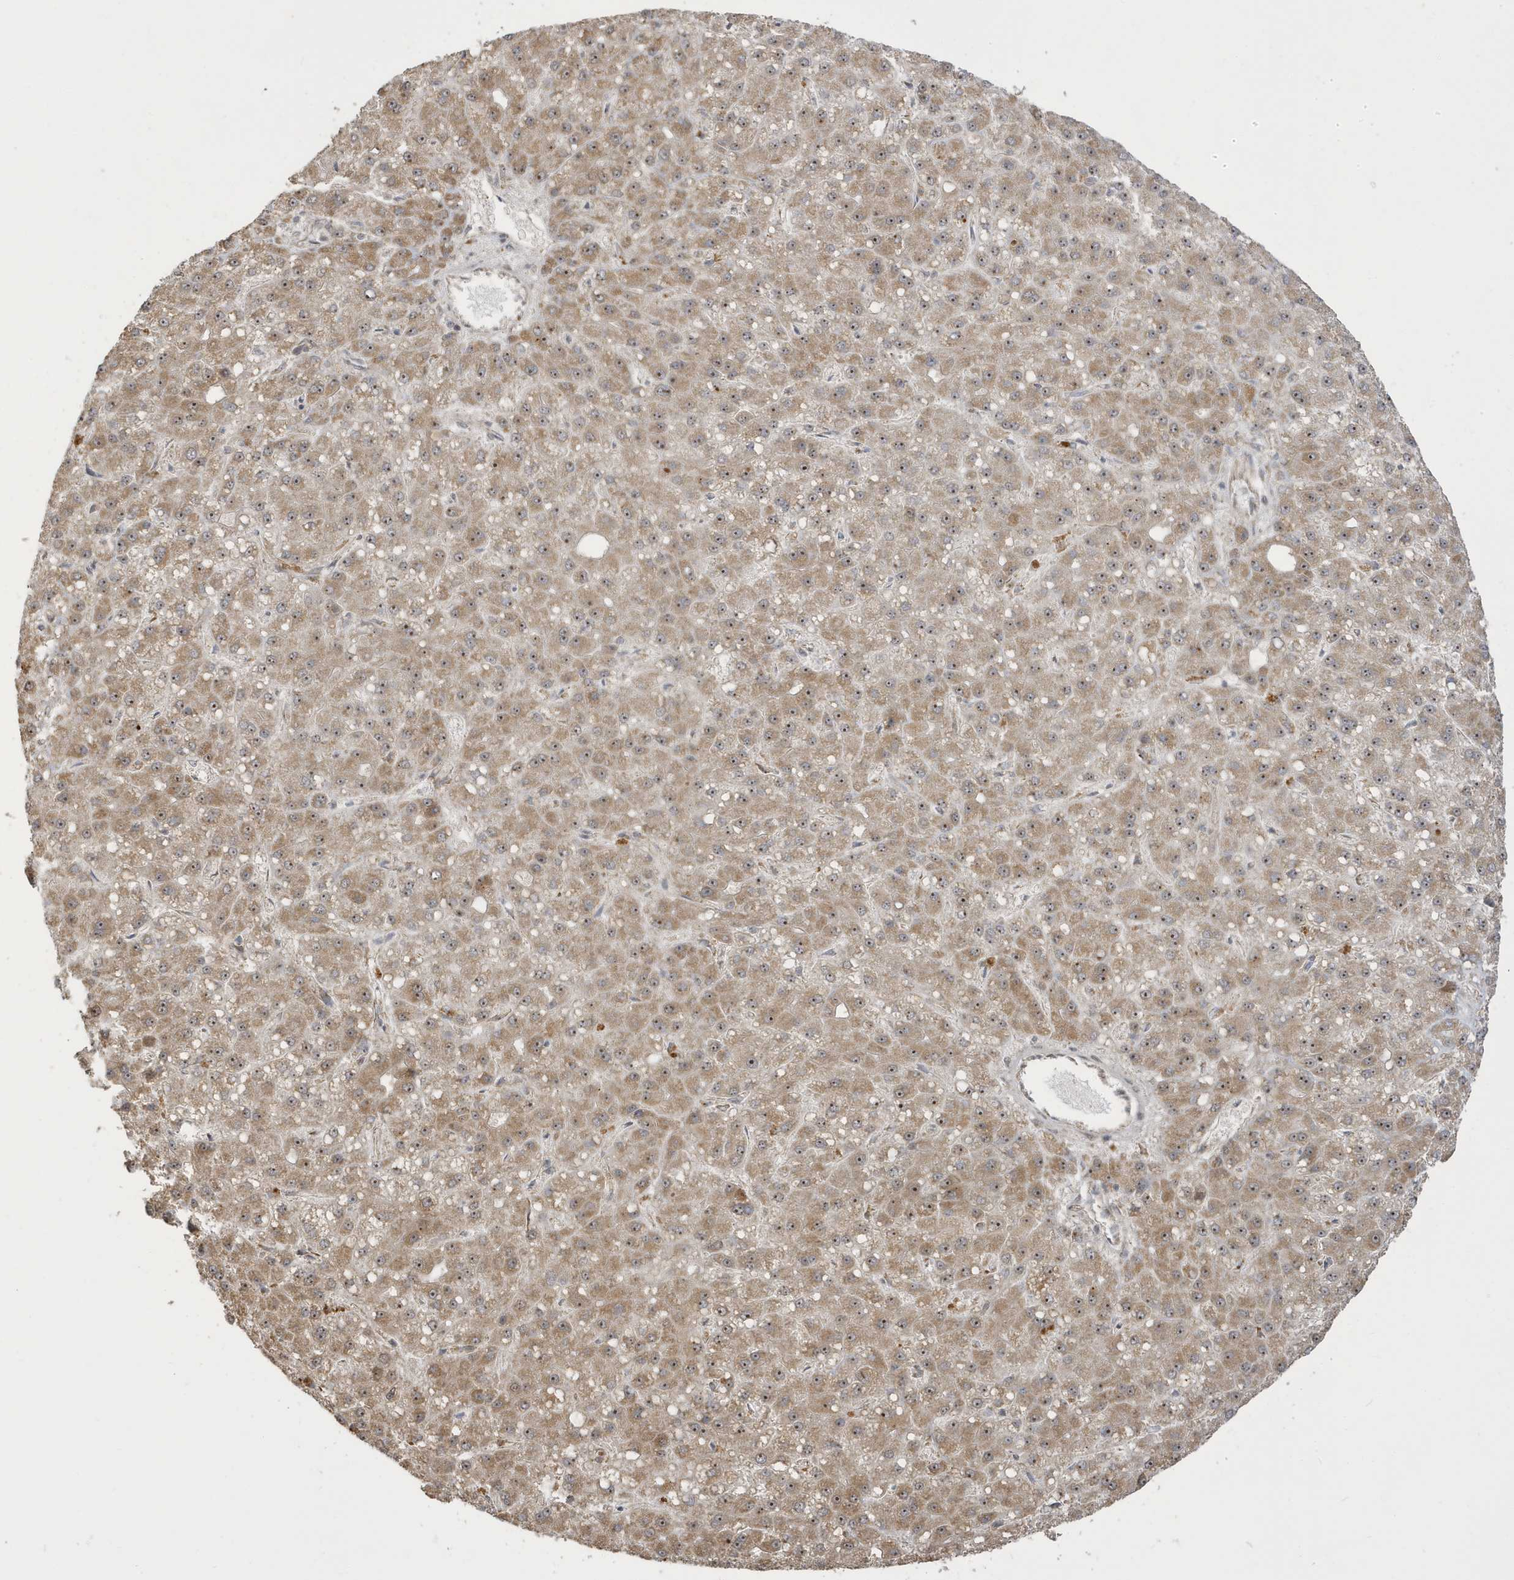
{"staining": {"intensity": "moderate", "quantity": ">75%", "location": "cytoplasmic/membranous,nuclear"}, "tissue": "liver cancer", "cell_type": "Tumor cells", "image_type": "cancer", "snomed": [{"axis": "morphology", "description": "Carcinoma, Hepatocellular, NOS"}, {"axis": "topography", "description": "Liver"}], "caption": "Immunohistochemistry (IHC) of human liver hepatocellular carcinoma displays medium levels of moderate cytoplasmic/membranous and nuclear positivity in approximately >75% of tumor cells. (Brightfield microscopy of DAB IHC at high magnification).", "gene": "ECM2", "patient": {"sex": "male", "age": 67}}